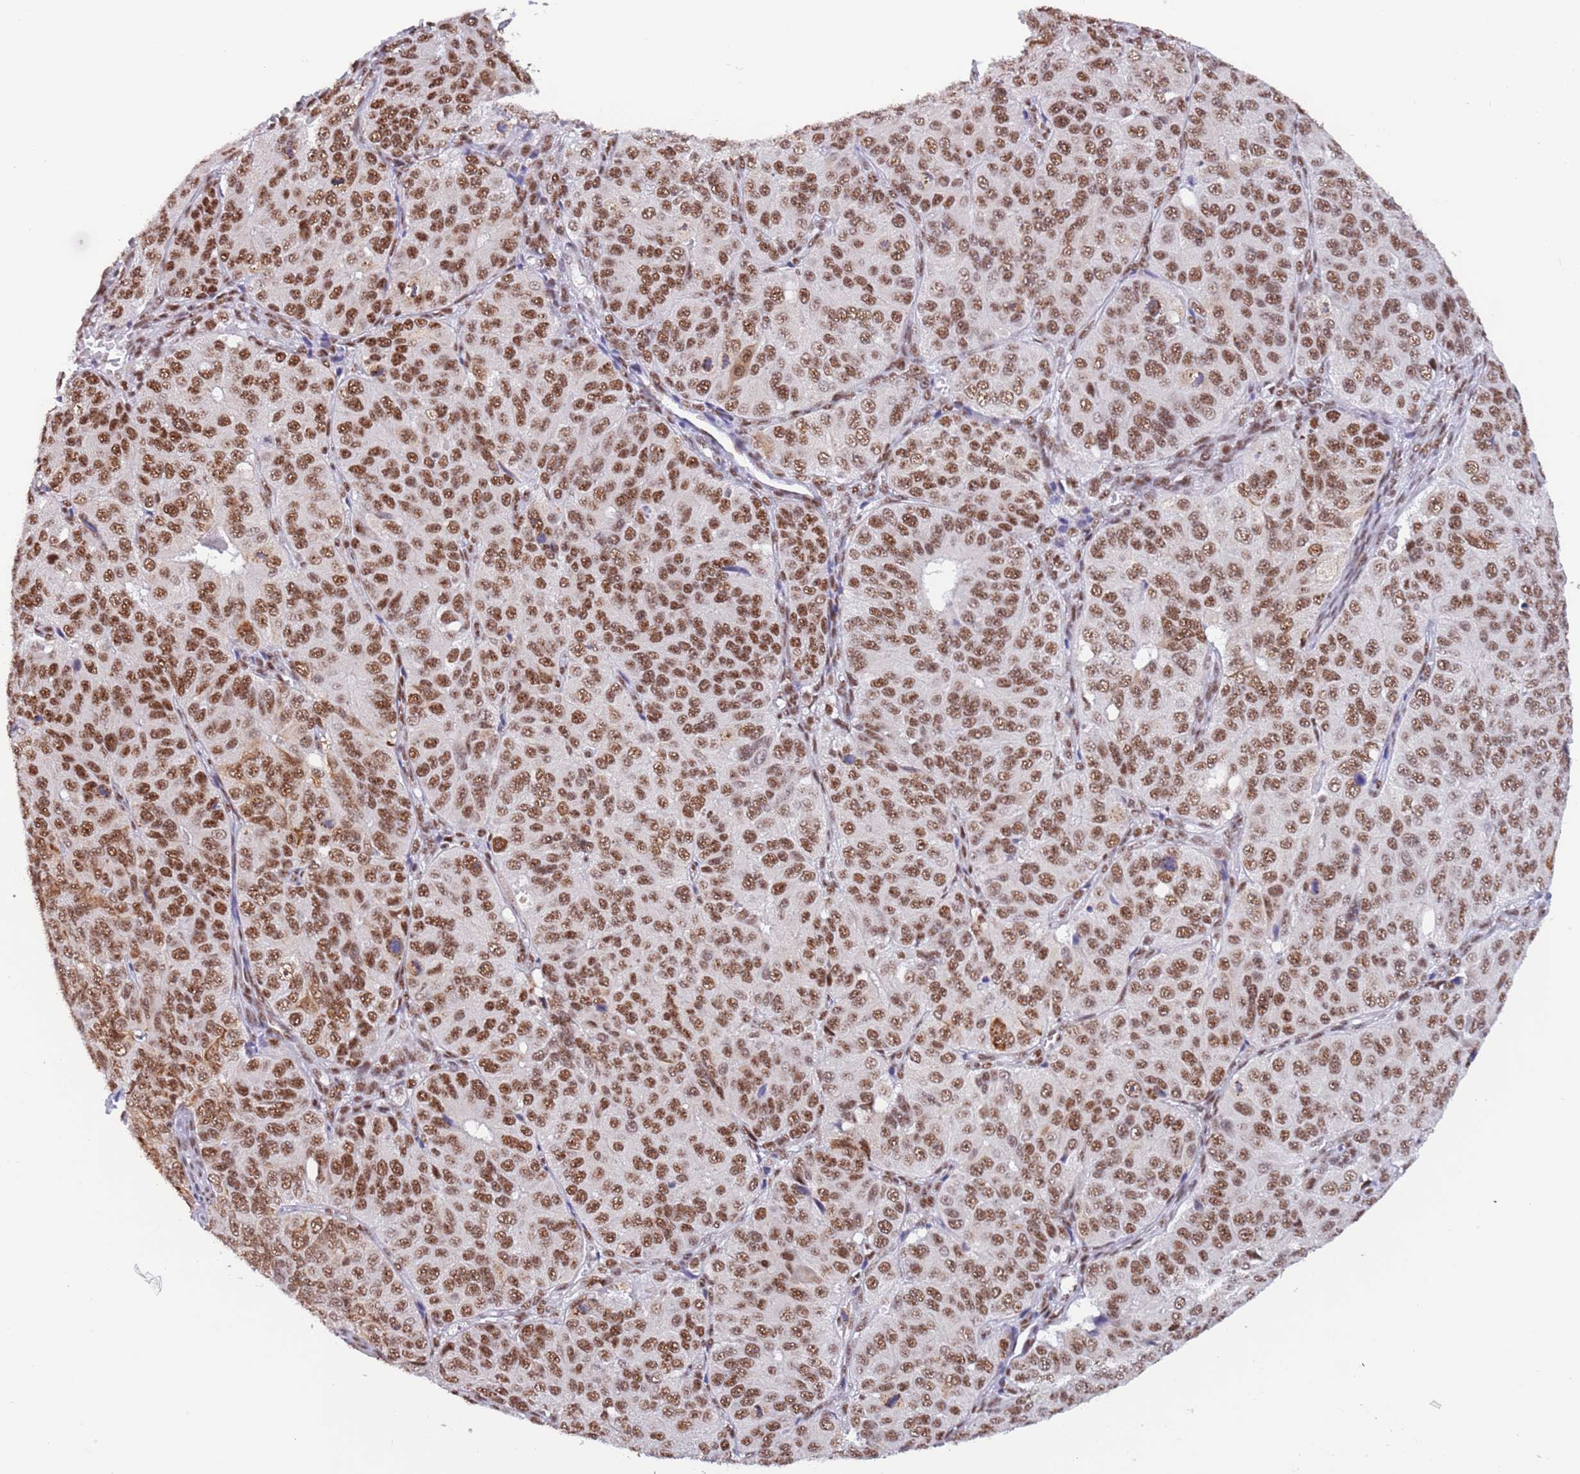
{"staining": {"intensity": "moderate", "quantity": ">75%", "location": "nuclear"}, "tissue": "ovarian cancer", "cell_type": "Tumor cells", "image_type": "cancer", "snomed": [{"axis": "morphology", "description": "Carcinoma, endometroid"}, {"axis": "topography", "description": "Ovary"}], "caption": "Human ovarian cancer stained with a protein marker exhibits moderate staining in tumor cells.", "gene": "SF3A2", "patient": {"sex": "female", "age": 51}}